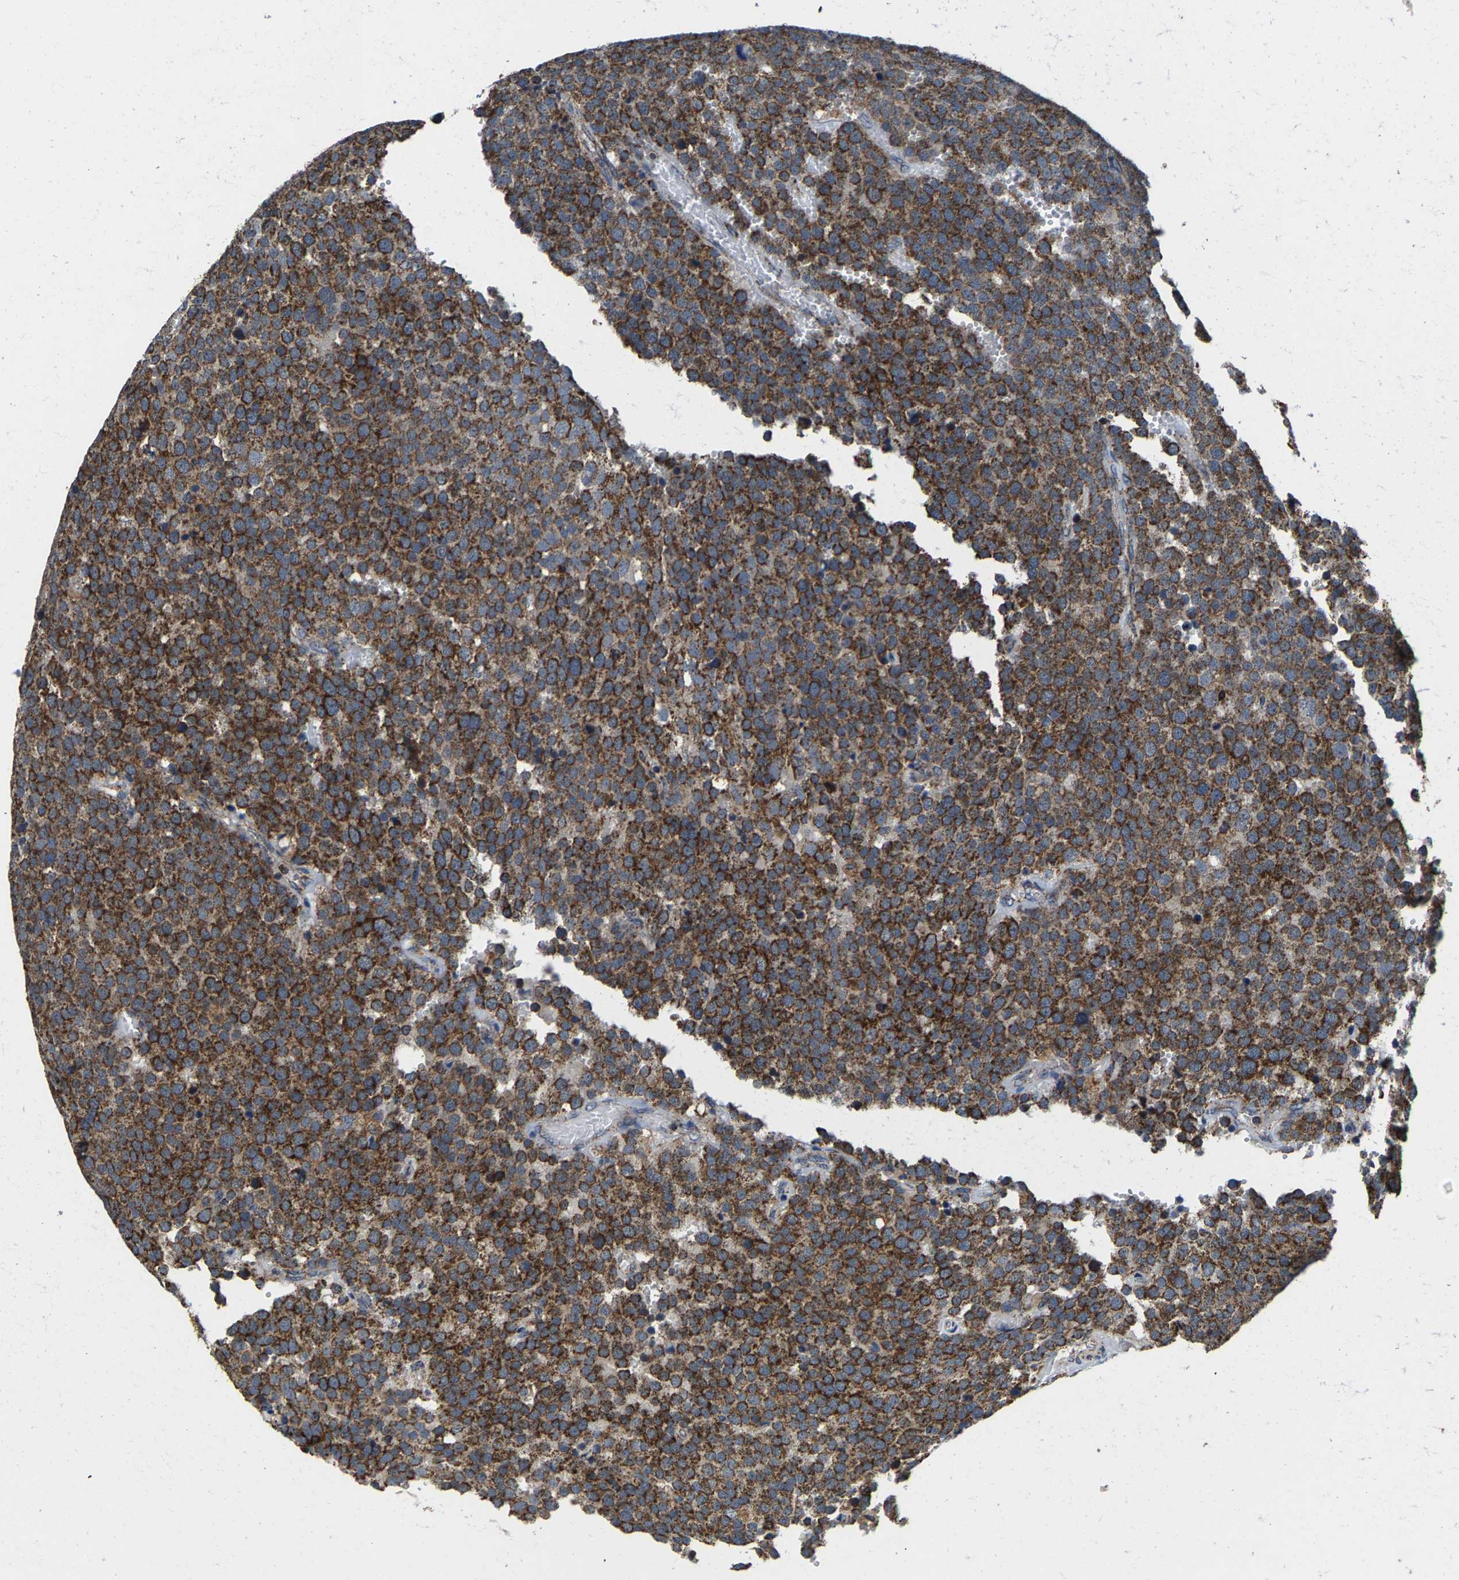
{"staining": {"intensity": "strong", "quantity": ">75%", "location": "cytoplasmic/membranous"}, "tissue": "testis cancer", "cell_type": "Tumor cells", "image_type": "cancer", "snomed": [{"axis": "morphology", "description": "Normal tissue, NOS"}, {"axis": "morphology", "description": "Seminoma, NOS"}, {"axis": "topography", "description": "Testis"}], "caption": "Immunohistochemical staining of testis seminoma shows strong cytoplasmic/membranous protein staining in approximately >75% of tumor cells. The protein of interest is shown in brown color, while the nuclei are stained blue.", "gene": "SHMT2", "patient": {"sex": "male", "age": 71}}